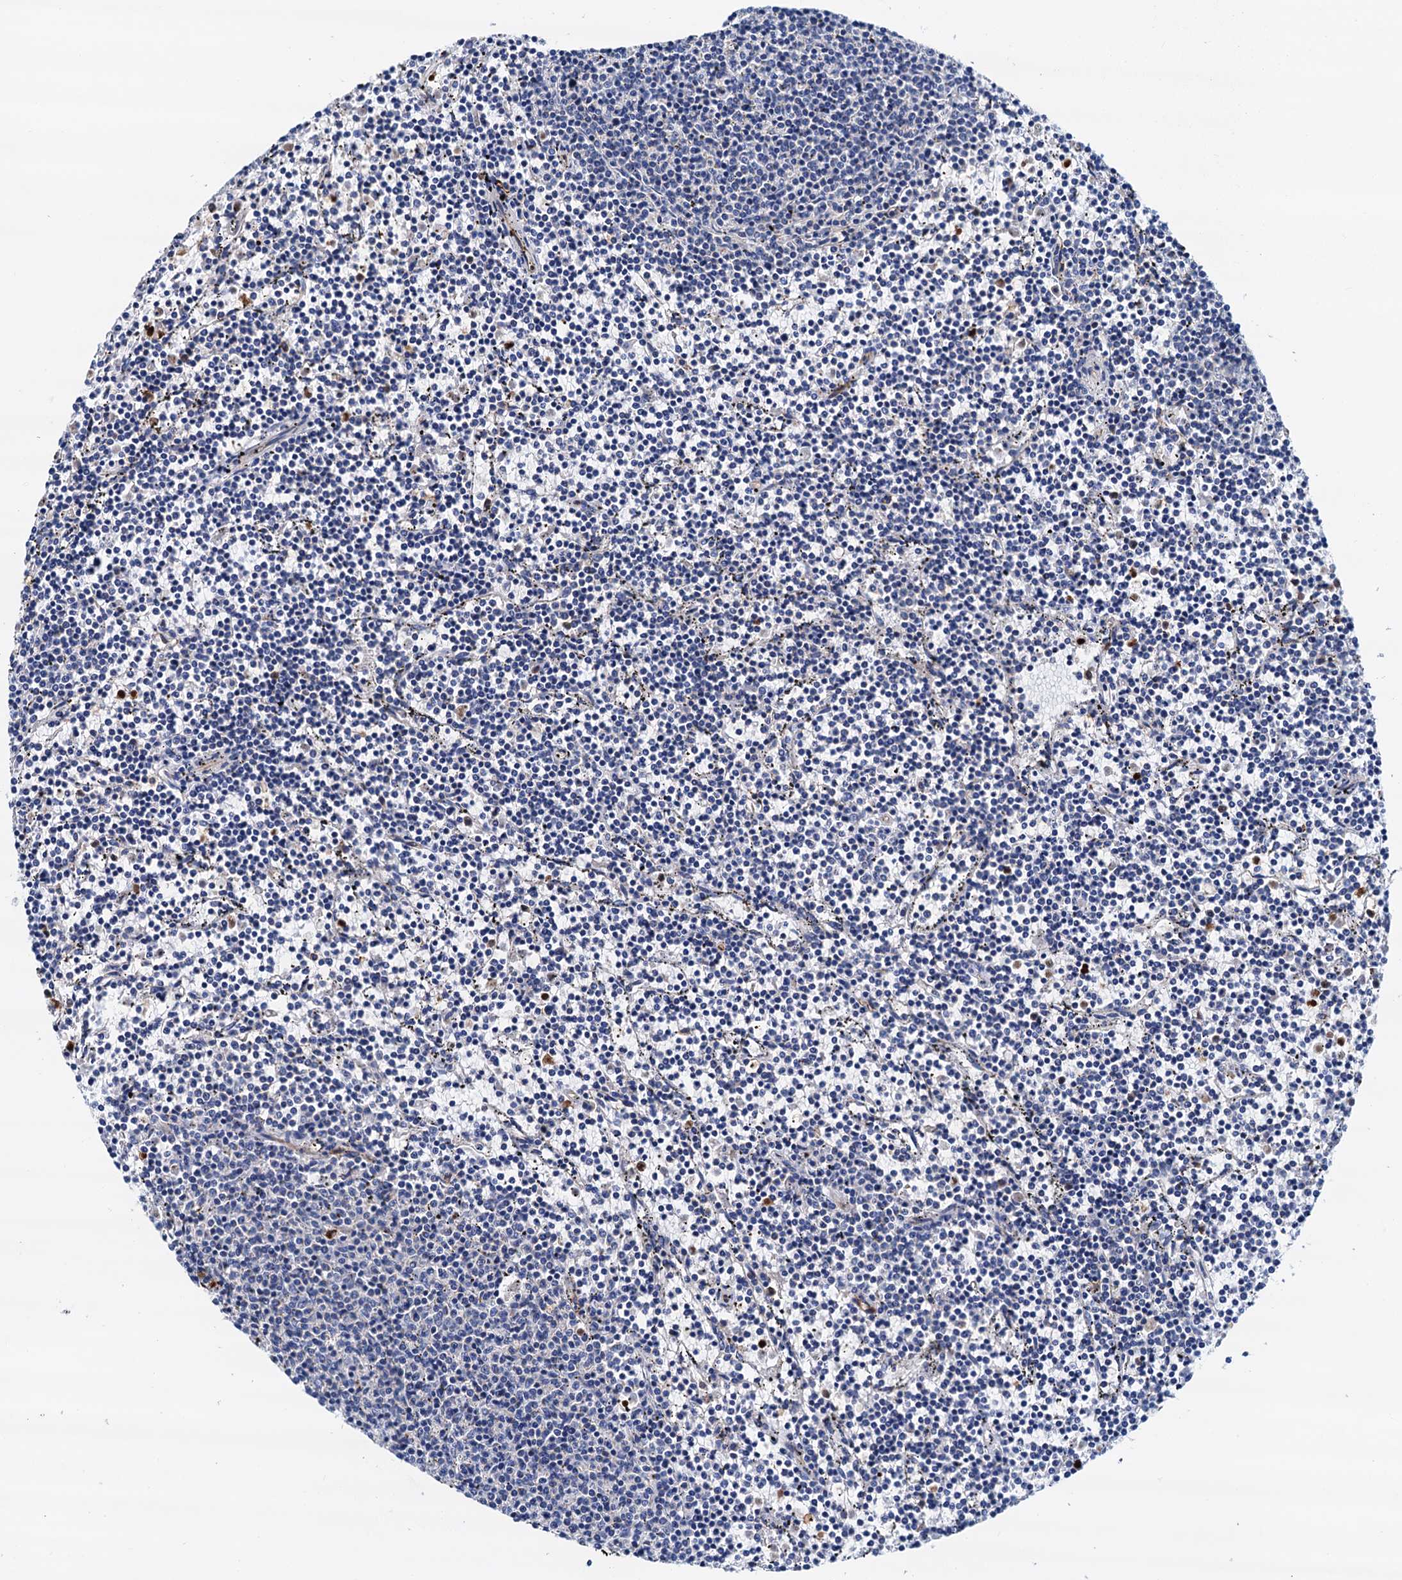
{"staining": {"intensity": "negative", "quantity": "none", "location": "none"}, "tissue": "lymphoma", "cell_type": "Tumor cells", "image_type": "cancer", "snomed": [{"axis": "morphology", "description": "Malignant lymphoma, non-Hodgkin's type, Low grade"}, {"axis": "topography", "description": "Spleen"}], "caption": "Photomicrograph shows no significant protein staining in tumor cells of malignant lymphoma, non-Hodgkin's type (low-grade).", "gene": "RASSF9", "patient": {"sex": "female", "age": 50}}